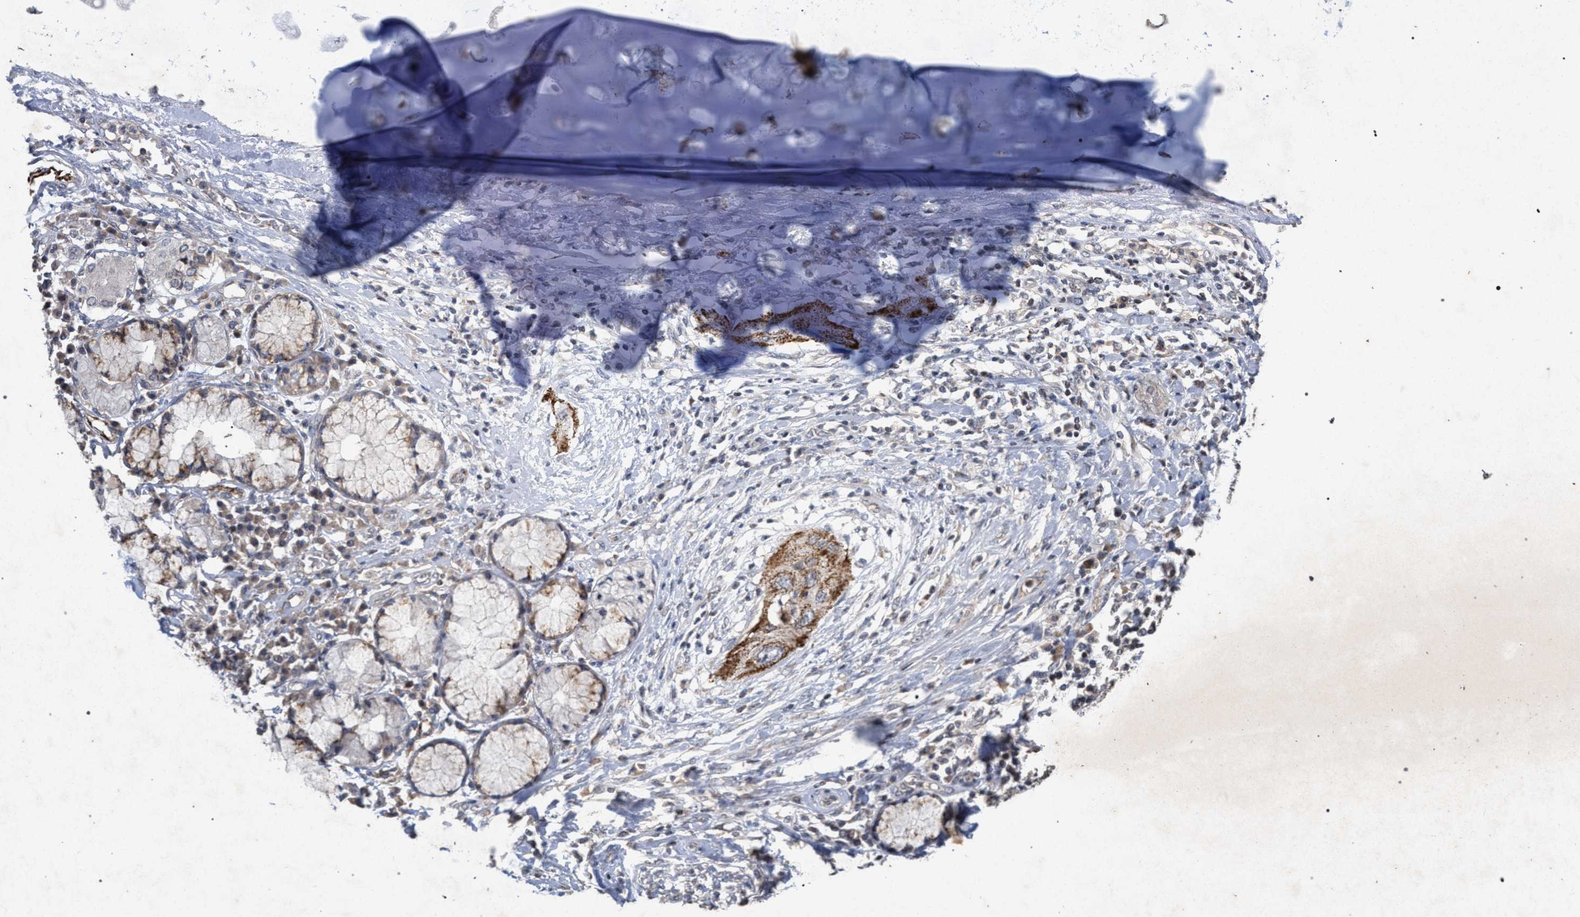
{"staining": {"intensity": "moderate", "quantity": ">75%", "location": "cytoplasmic/membranous"}, "tissue": "lung cancer", "cell_type": "Tumor cells", "image_type": "cancer", "snomed": [{"axis": "morphology", "description": "Squamous cell carcinoma, NOS"}, {"axis": "topography", "description": "Lung"}], "caption": "Immunohistochemical staining of human lung cancer shows medium levels of moderate cytoplasmic/membranous protein staining in about >75% of tumor cells.", "gene": "PKD2L1", "patient": {"sex": "female", "age": 47}}